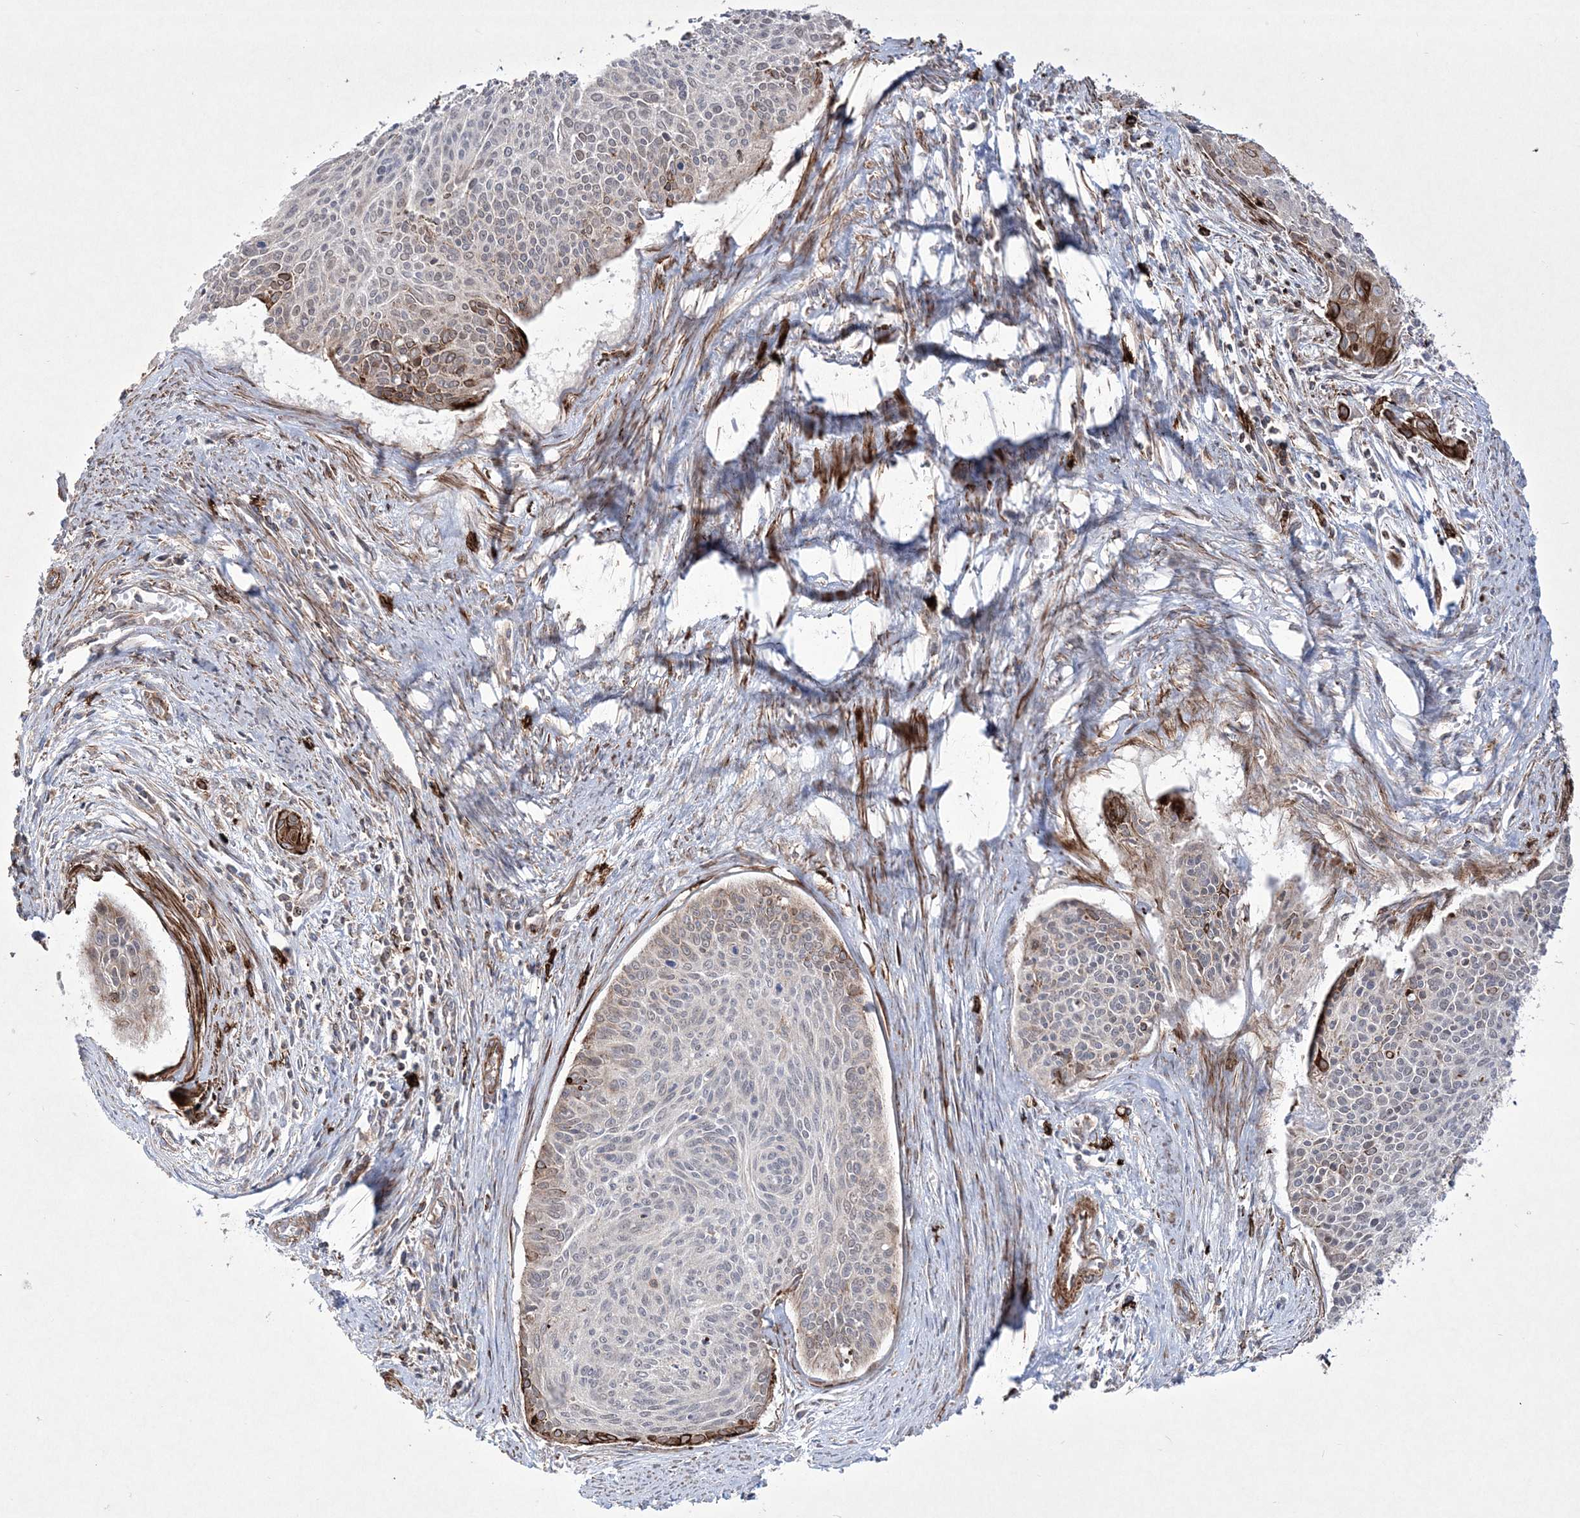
{"staining": {"intensity": "strong", "quantity": "<25%", "location": "cytoplasmic/membranous"}, "tissue": "cervical cancer", "cell_type": "Tumor cells", "image_type": "cancer", "snomed": [{"axis": "morphology", "description": "Squamous cell carcinoma, NOS"}, {"axis": "topography", "description": "Cervix"}], "caption": "Strong cytoplasmic/membranous staining for a protein is identified in about <25% of tumor cells of squamous cell carcinoma (cervical) using IHC.", "gene": "RICTOR", "patient": {"sex": "female", "age": 55}}